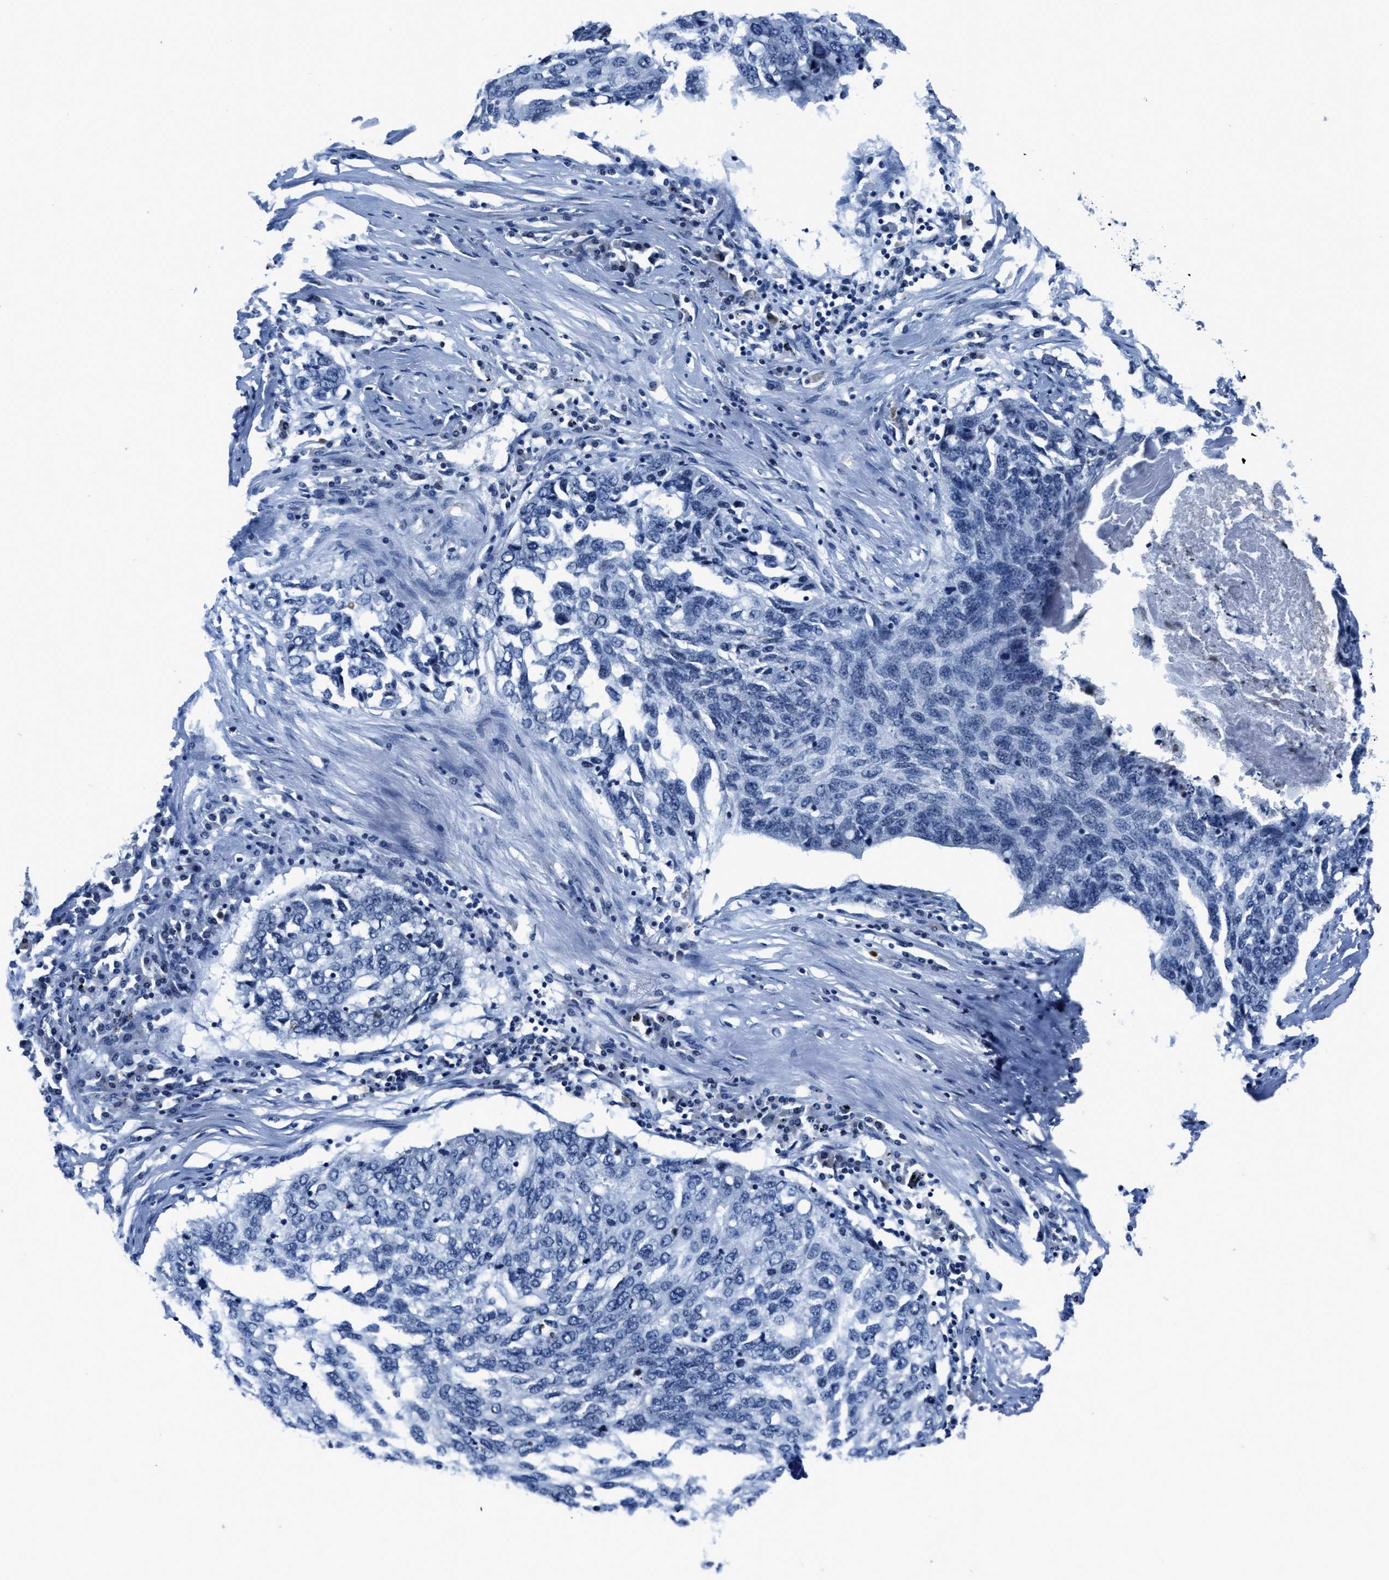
{"staining": {"intensity": "negative", "quantity": "none", "location": "none"}, "tissue": "lung cancer", "cell_type": "Tumor cells", "image_type": "cancer", "snomed": [{"axis": "morphology", "description": "Squamous cell carcinoma, NOS"}, {"axis": "topography", "description": "Lung"}], "caption": "This is an IHC micrograph of lung cancer. There is no positivity in tumor cells.", "gene": "ASZ1", "patient": {"sex": "female", "age": 63}}